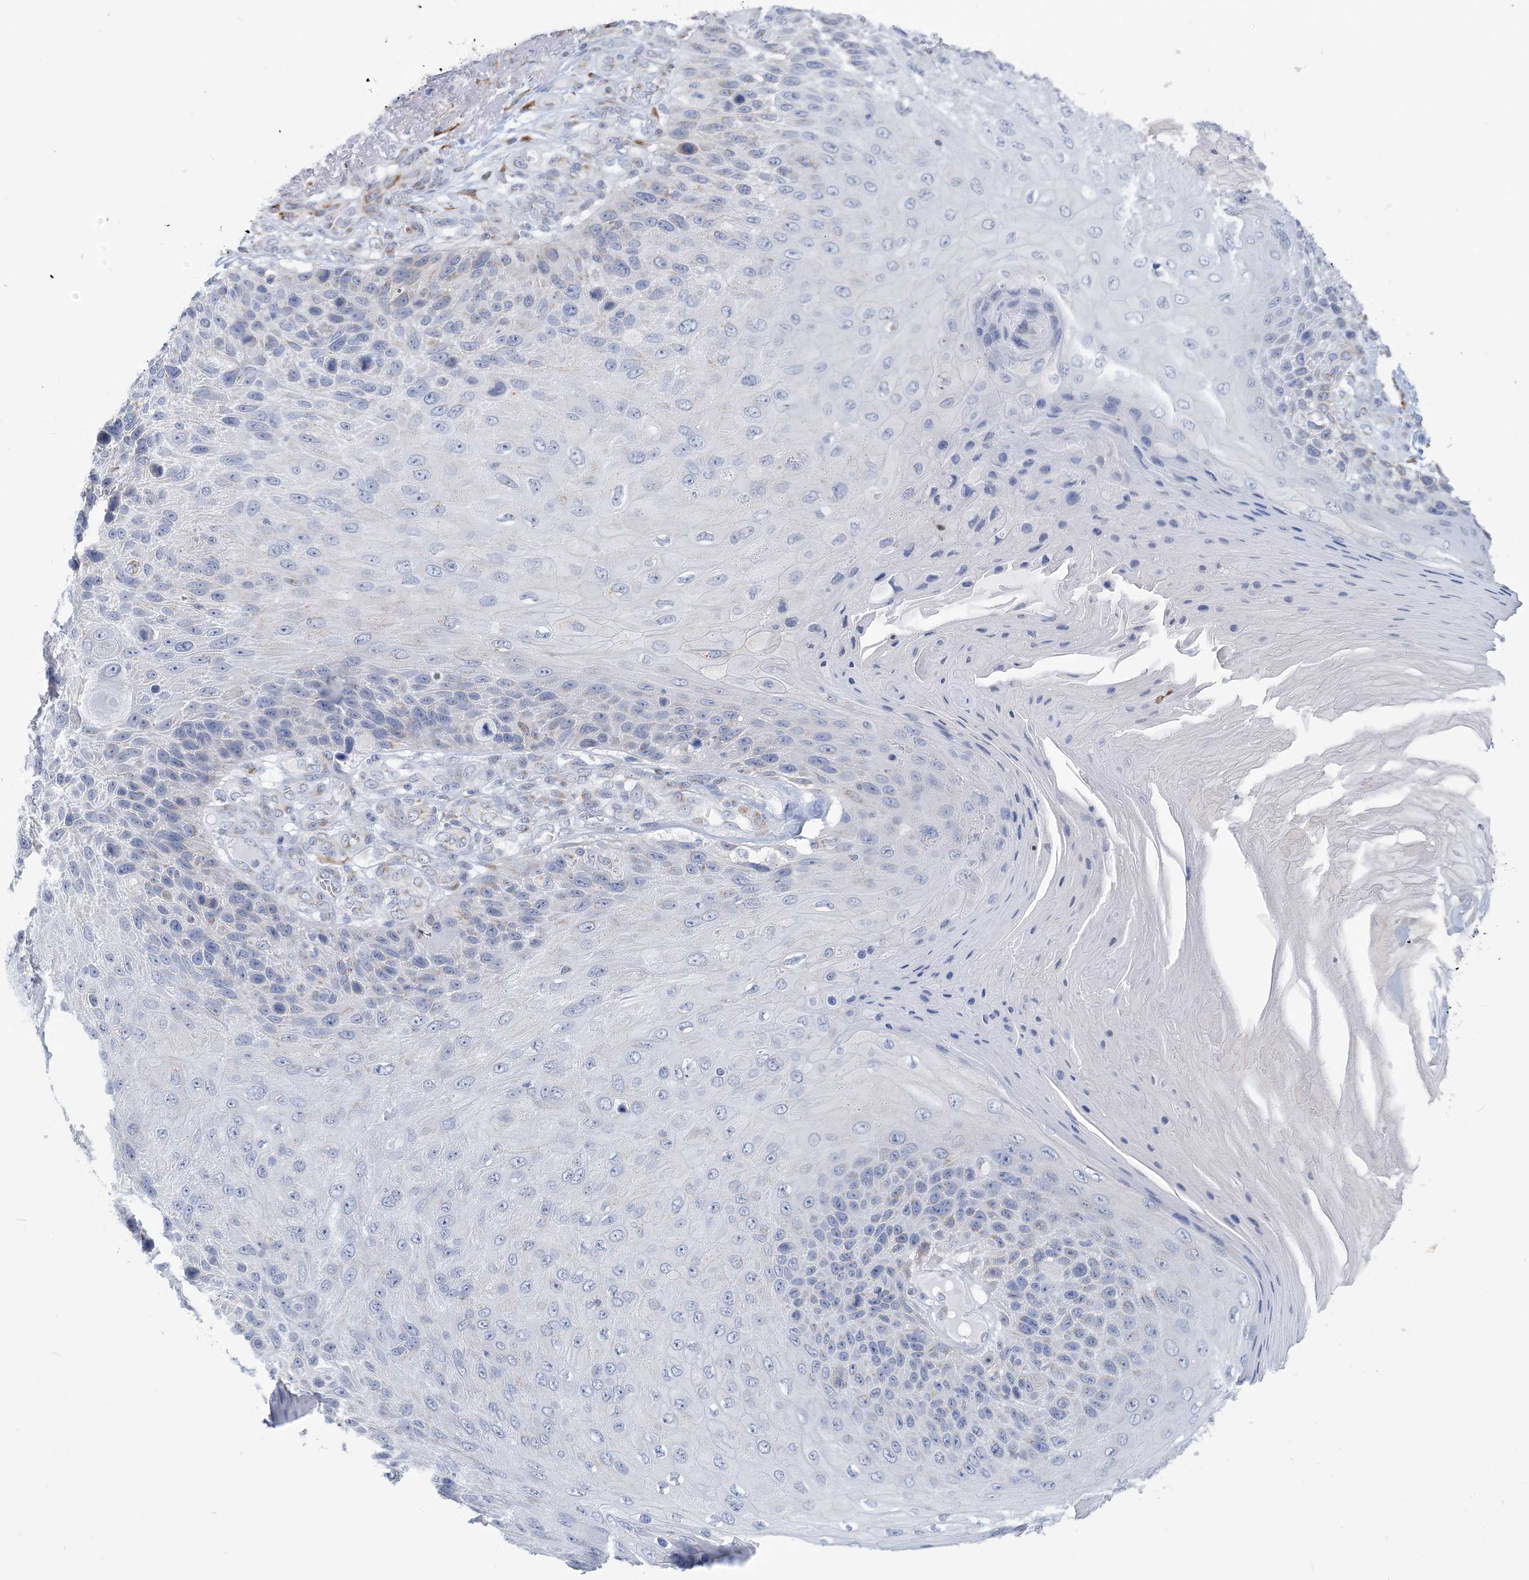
{"staining": {"intensity": "negative", "quantity": "none", "location": "none"}, "tissue": "skin cancer", "cell_type": "Tumor cells", "image_type": "cancer", "snomed": [{"axis": "morphology", "description": "Squamous cell carcinoma, NOS"}, {"axis": "topography", "description": "Skin"}], "caption": "Skin cancer (squamous cell carcinoma) was stained to show a protein in brown. There is no significant expression in tumor cells.", "gene": "PLEKHG4B", "patient": {"sex": "female", "age": 88}}